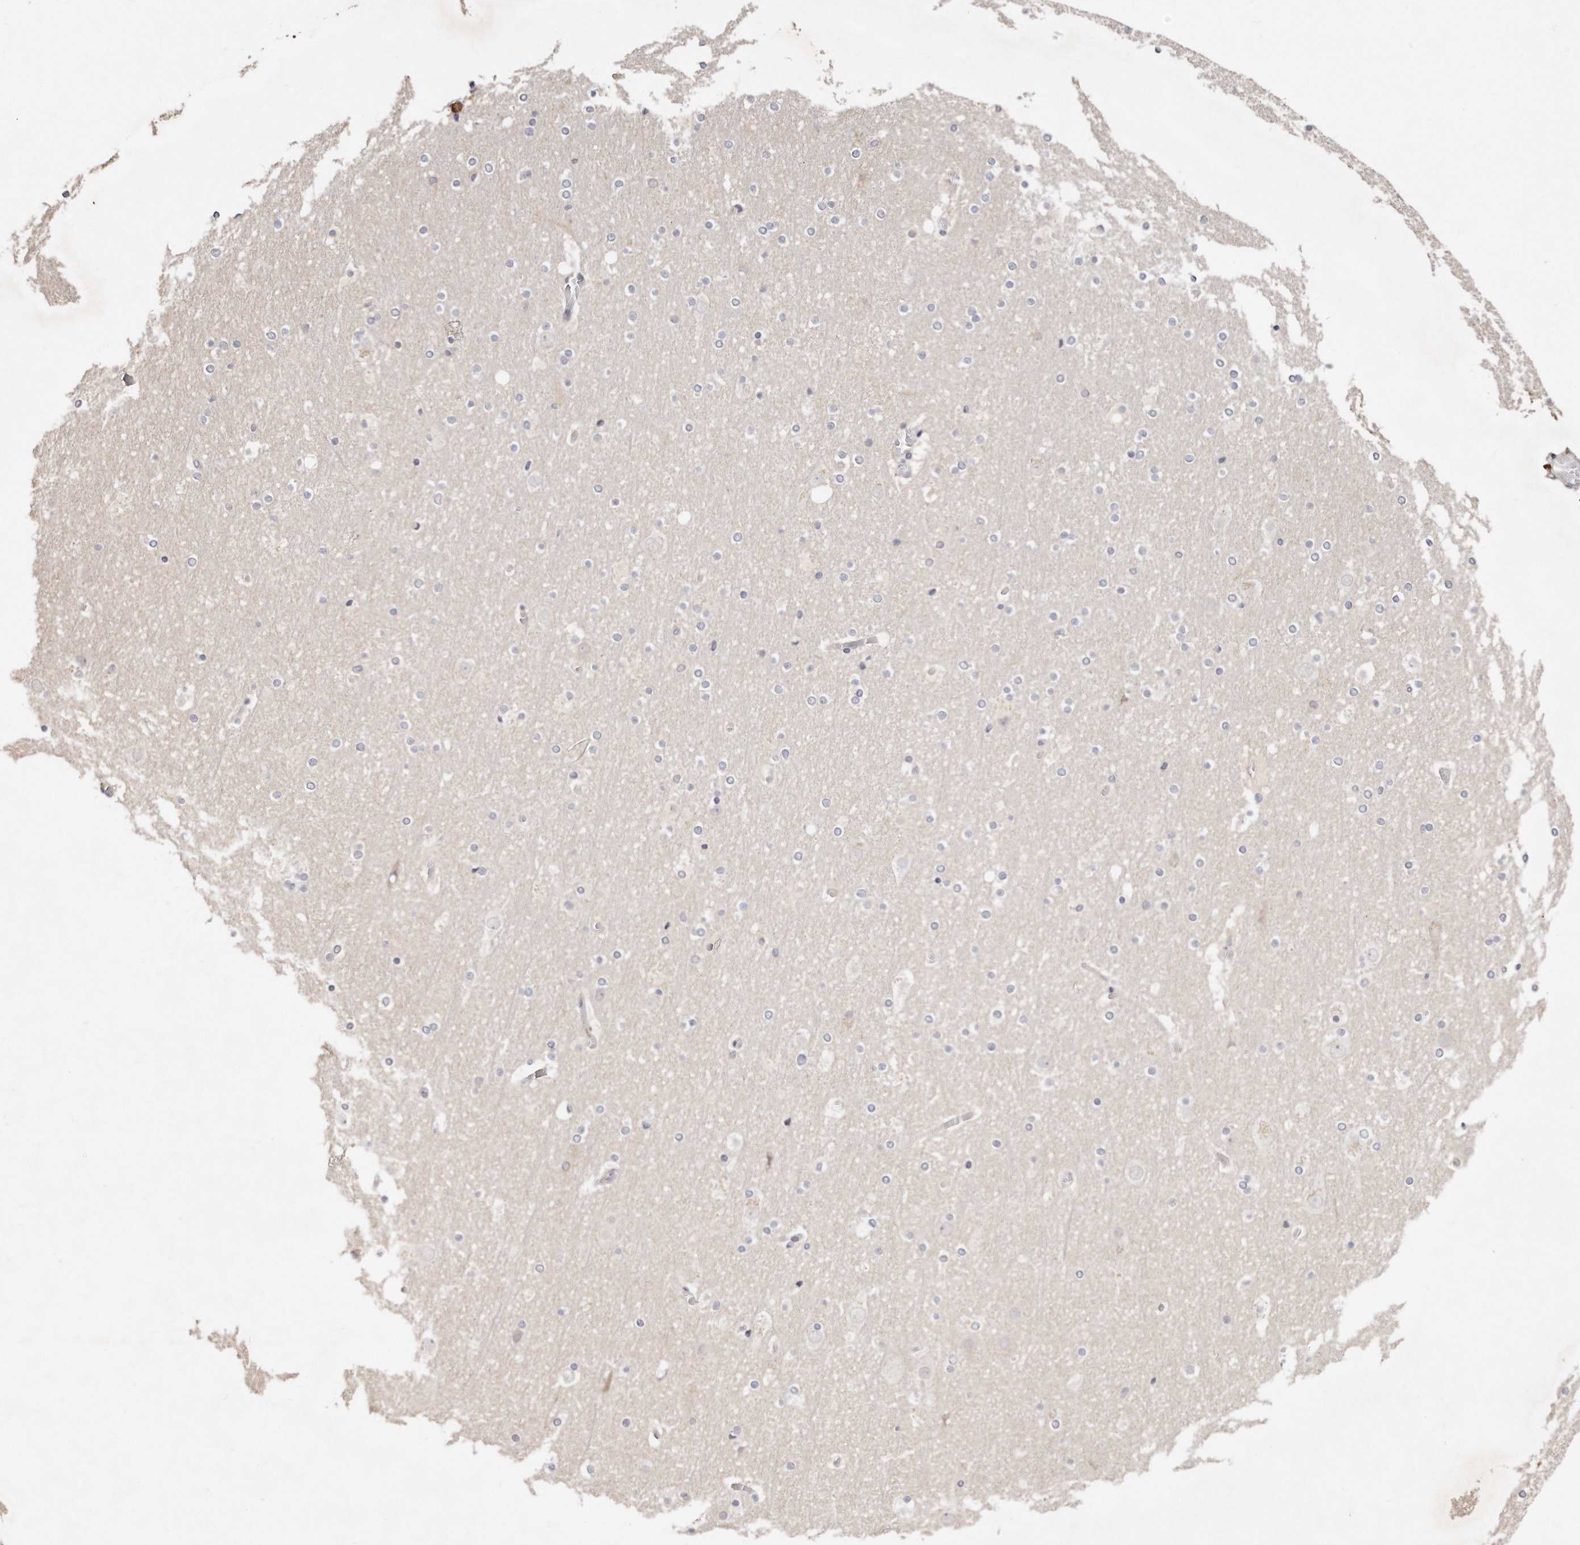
{"staining": {"intensity": "negative", "quantity": "none", "location": "none"}, "tissue": "cerebral cortex", "cell_type": "Endothelial cells", "image_type": "normal", "snomed": [{"axis": "morphology", "description": "Normal tissue, NOS"}, {"axis": "topography", "description": "Cerebral cortex"}], "caption": "High power microscopy micrograph of an IHC micrograph of normal cerebral cortex, revealing no significant staining in endothelial cells. Nuclei are stained in blue.", "gene": "CASZ1", "patient": {"sex": "male", "age": 57}}